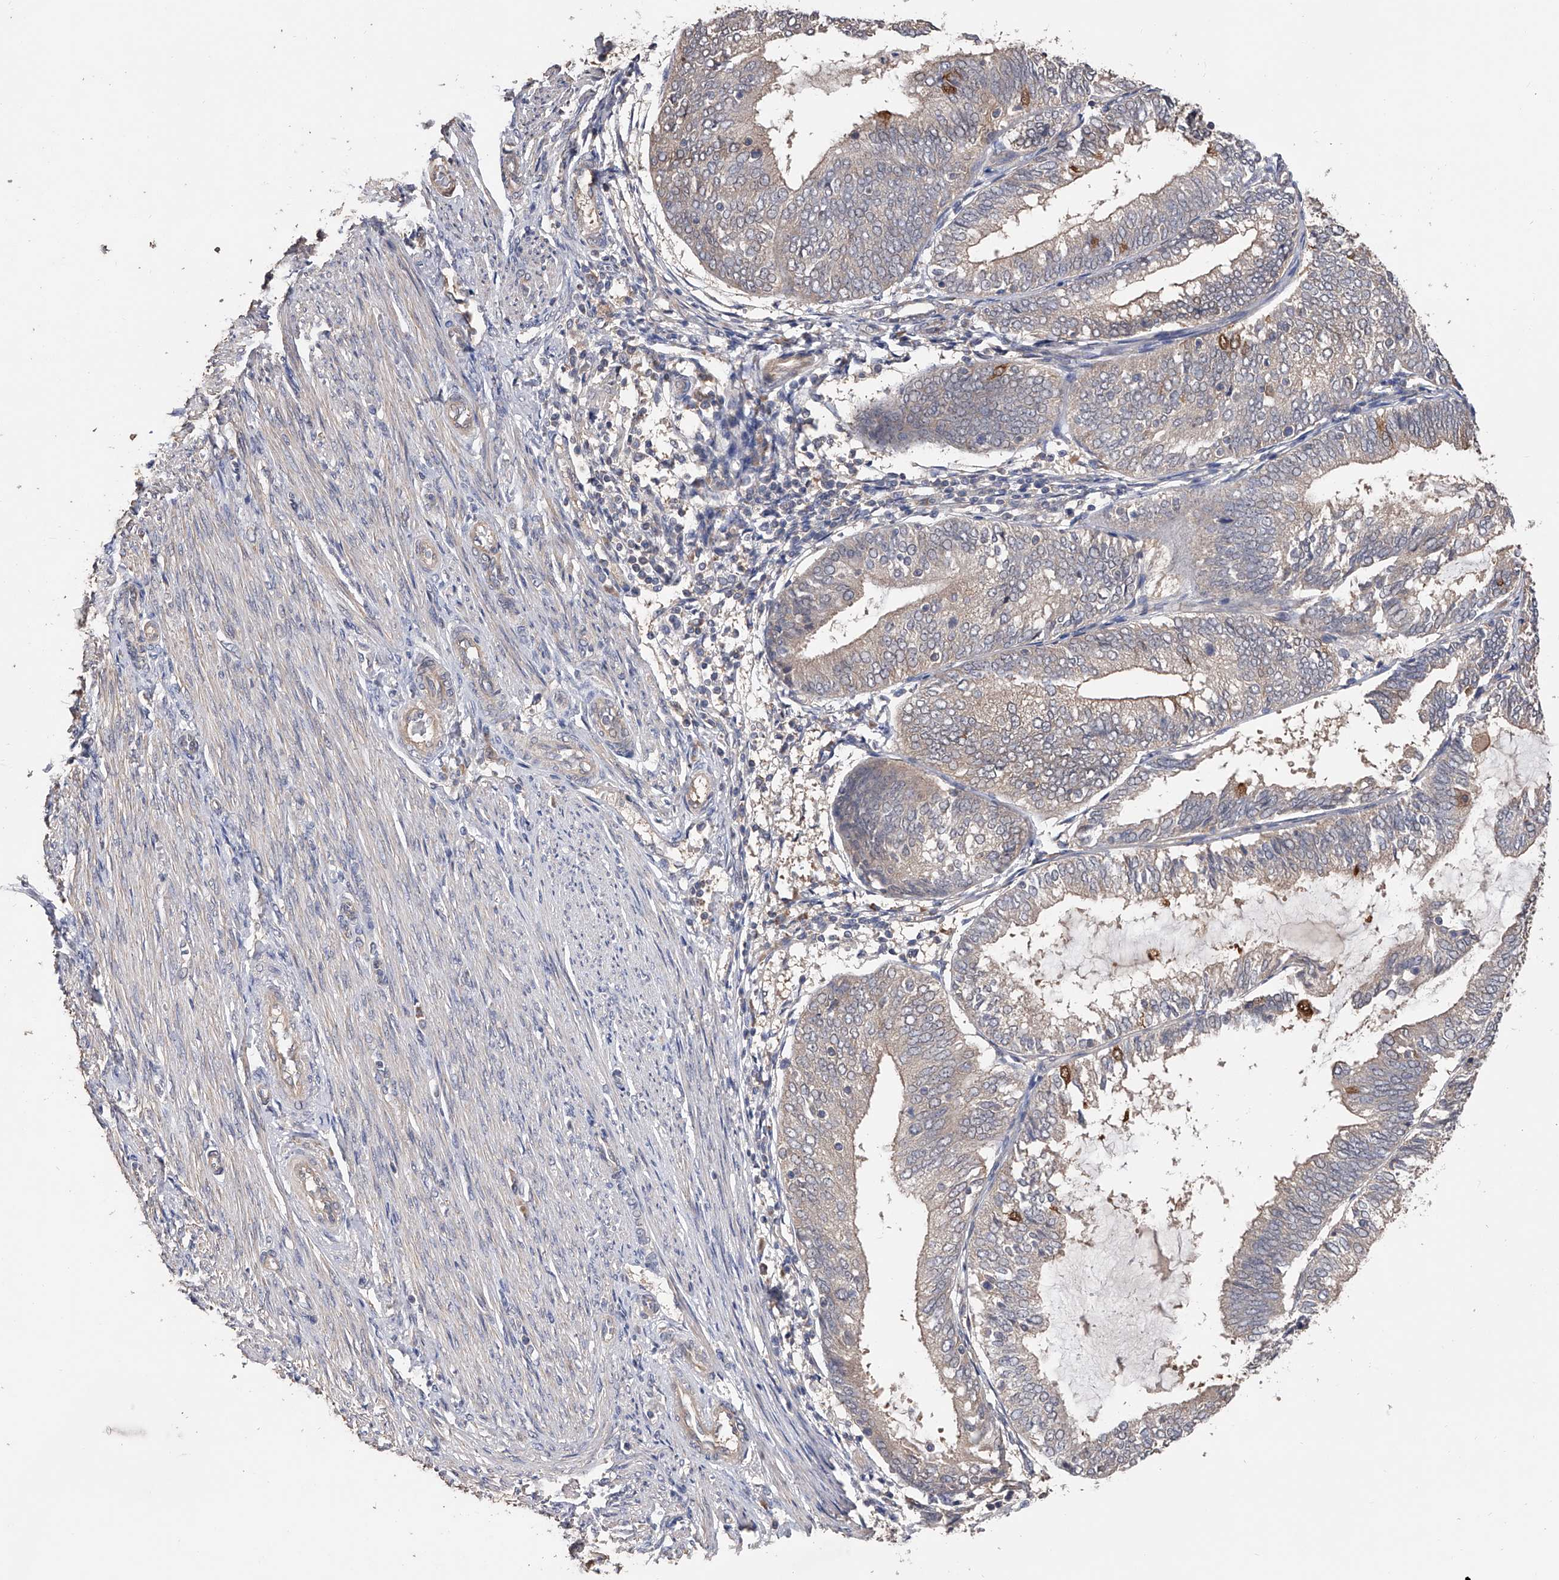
{"staining": {"intensity": "moderate", "quantity": "<25%", "location": "cytoplasmic/membranous"}, "tissue": "endometrial cancer", "cell_type": "Tumor cells", "image_type": "cancer", "snomed": [{"axis": "morphology", "description": "Adenocarcinoma, NOS"}, {"axis": "topography", "description": "Endometrium"}], "caption": "IHC (DAB (3,3'-diaminobenzidine)) staining of human endometrial adenocarcinoma shows moderate cytoplasmic/membranous protein expression in about <25% of tumor cells.", "gene": "CFAP298", "patient": {"sex": "female", "age": 81}}